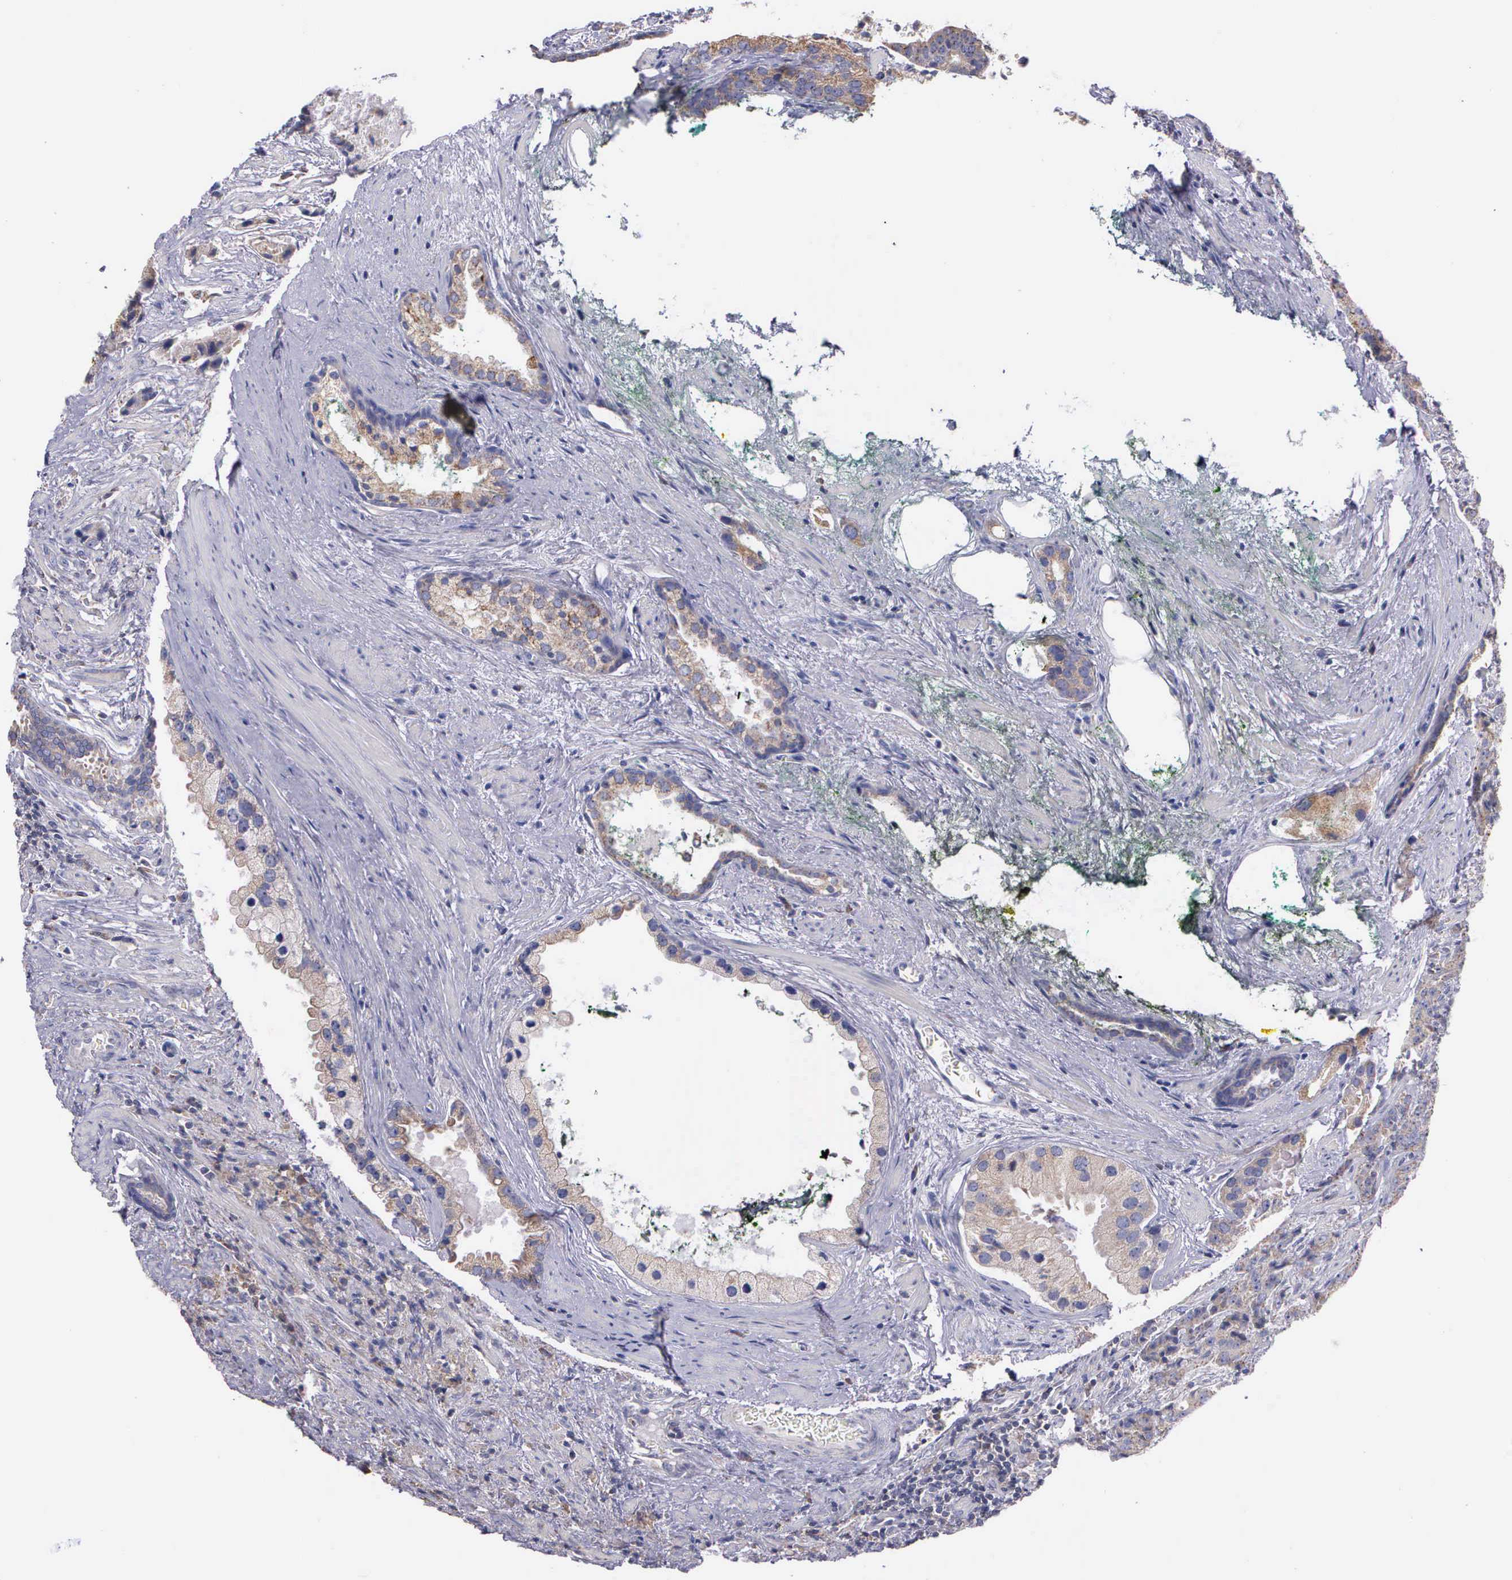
{"staining": {"intensity": "weak", "quantity": ">75%", "location": "cytoplasmic/membranous"}, "tissue": "prostate cancer", "cell_type": "Tumor cells", "image_type": "cancer", "snomed": [{"axis": "morphology", "description": "Adenocarcinoma, Medium grade"}, {"axis": "topography", "description": "Prostate"}], "caption": "IHC of medium-grade adenocarcinoma (prostate) displays low levels of weak cytoplasmic/membranous positivity in approximately >75% of tumor cells. (DAB (3,3'-diaminobenzidine) = brown stain, brightfield microscopy at high magnification).", "gene": "MIA2", "patient": {"sex": "male", "age": 70}}